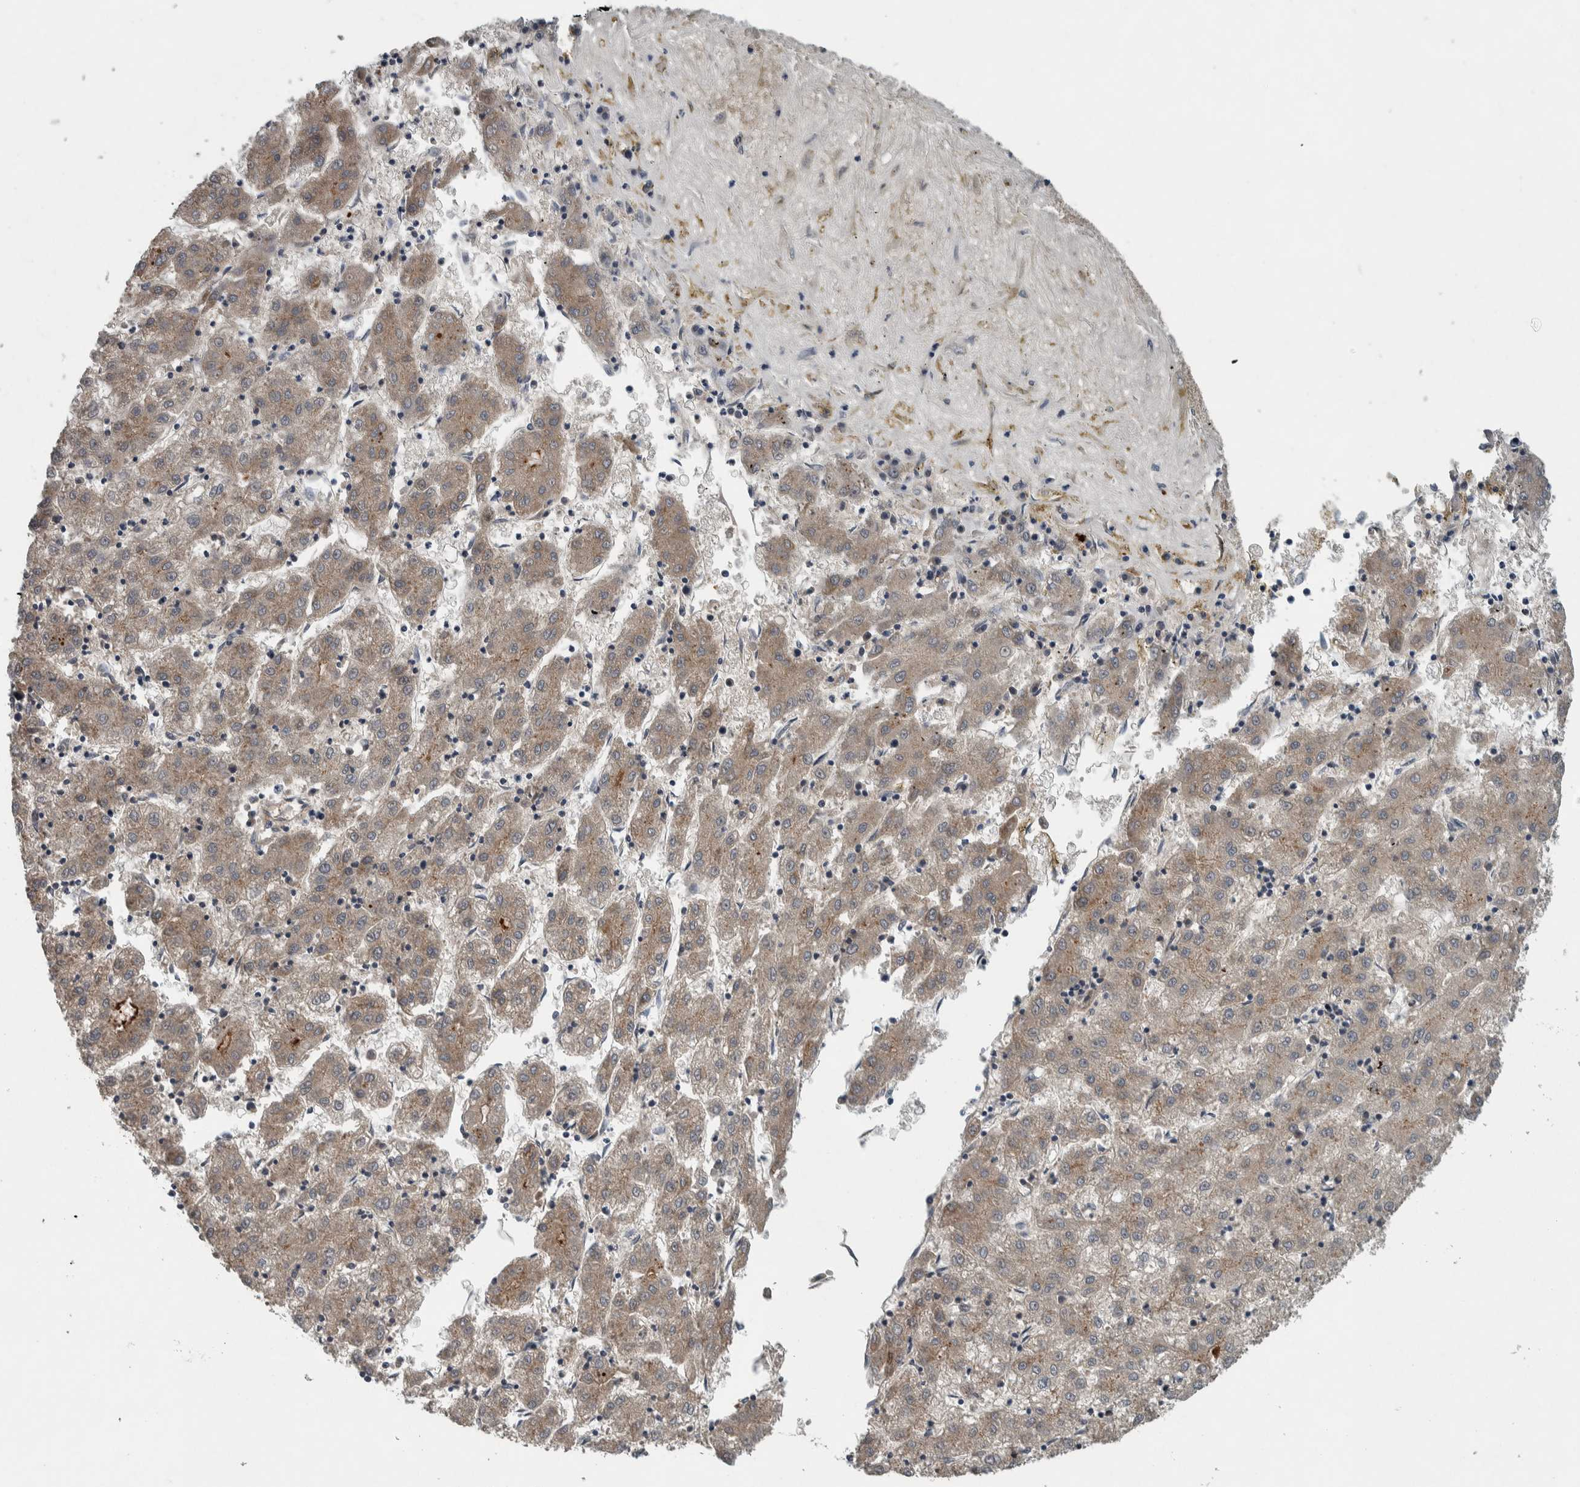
{"staining": {"intensity": "weak", "quantity": ">75%", "location": "cytoplasmic/membranous"}, "tissue": "liver cancer", "cell_type": "Tumor cells", "image_type": "cancer", "snomed": [{"axis": "morphology", "description": "Carcinoma, Hepatocellular, NOS"}, {"axis": "topography", "description": "Liver"}], "caption": "High-power microscopy captured an immunohistochemistry (IHC) micrograph of liver cancer (hepatocellular carcinoma), revealing weak cytoplasmic/membranous positivity in approximately >75% of tumor cells. (IHC, brightfield microscopy, high magnification).", "gene": "SERPINC1", "patient": {"sex": "male", "age": 72}}